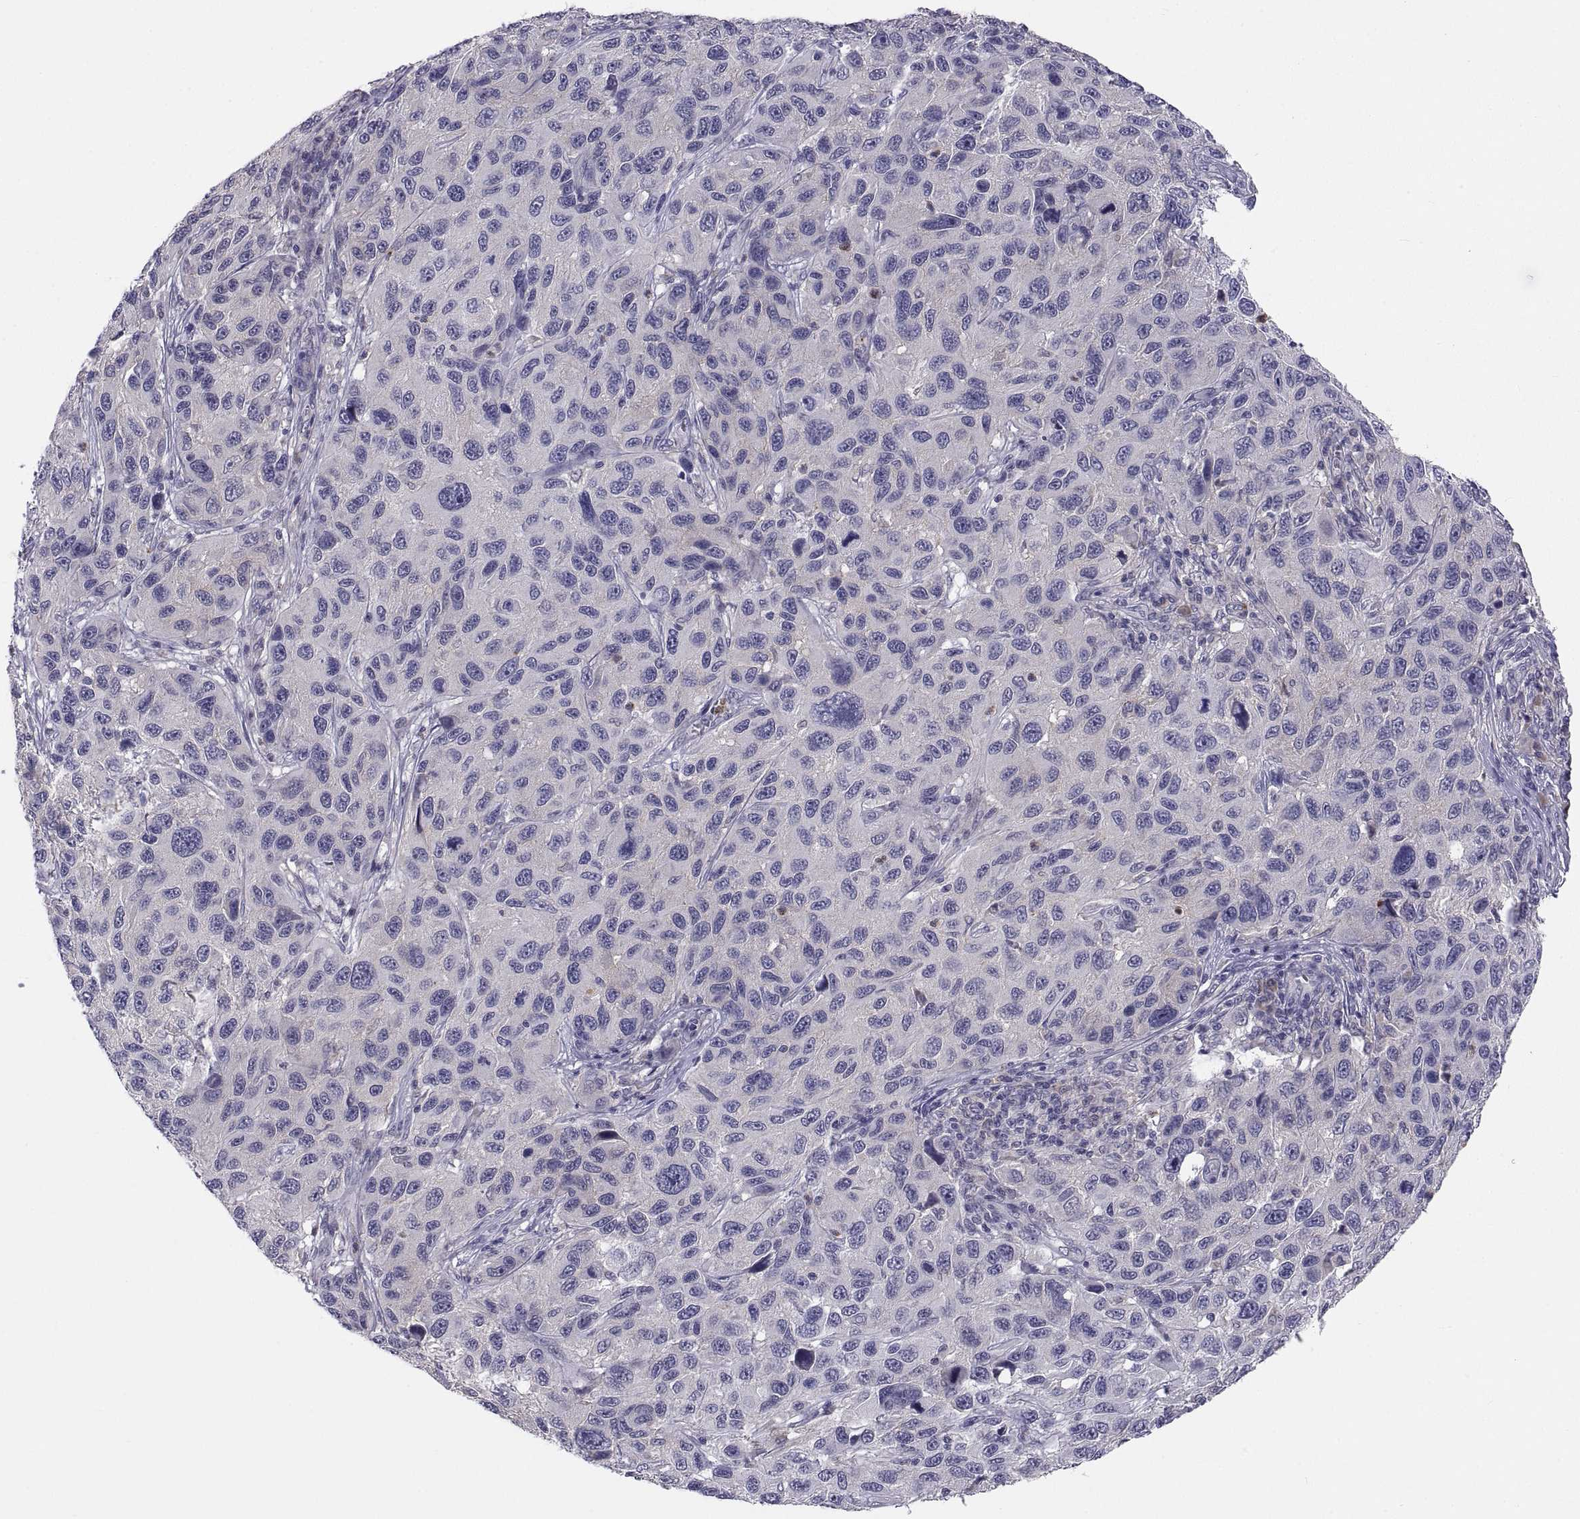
{"staining": {"intensity": "negative", "quantity": "none", "location": "none"}, "tissue": "melanoma", "cell_type": "Tumor cells", "image_type": "cancer", "snomed": [{"axis": "morphology", "description": "Malignant melanoma, NOS"}, {"axis": "topography", "description": "Skin"}], "caption": "Malignant melanoma was stained to show a protein in brown. There is no significant positivity in tumor cells.", "gene": "PKP1", "patient": {"sex": "male", "age": 53}}